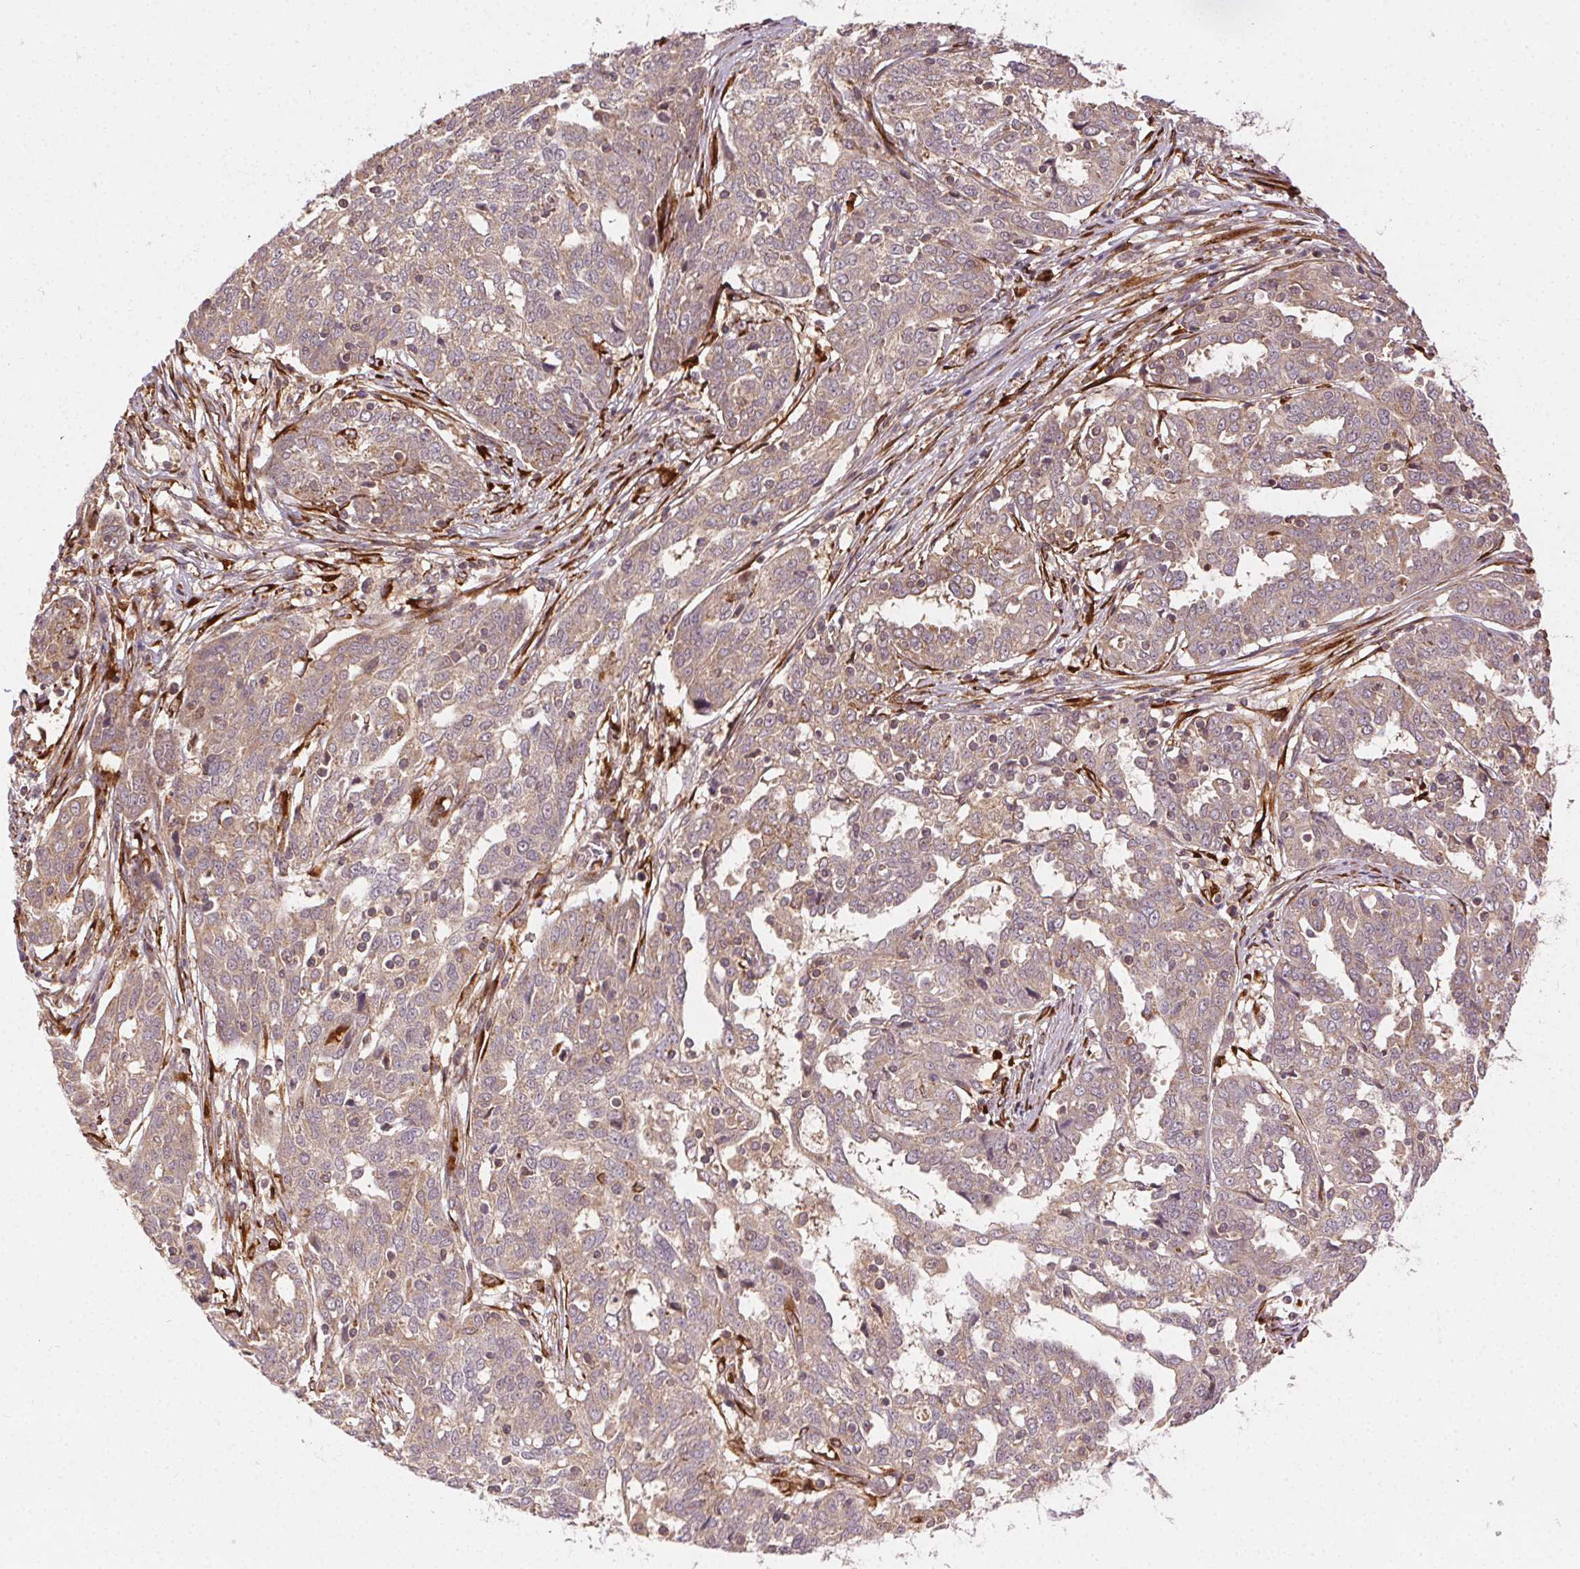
{"staining": {"intensity": "weak", "quantity": ">75%", "location": "cytoplasmic/membranous"}, "tissue": "ovarian cancer", "cell_type": "Tumor cells", "image_type": "cancer", "snomed": [{"axis": "morphology", "description": "Cystadenocarcinoma, serous, NOS"}, {"axis": "topography", "description": "Ovary"}], "caption": "DAB immunohistochemical staining of ovarian cancer exhibits weak cytoplasmic/membranous protein staining in approximately >75% of tumor cells. The protein is stained brown, and the nuclei are stained in blue (DAB IHC with brightfield microscopy, high magnification).", "gene": "KLHL15", "patient": {"sex": "female", "age": 67}}